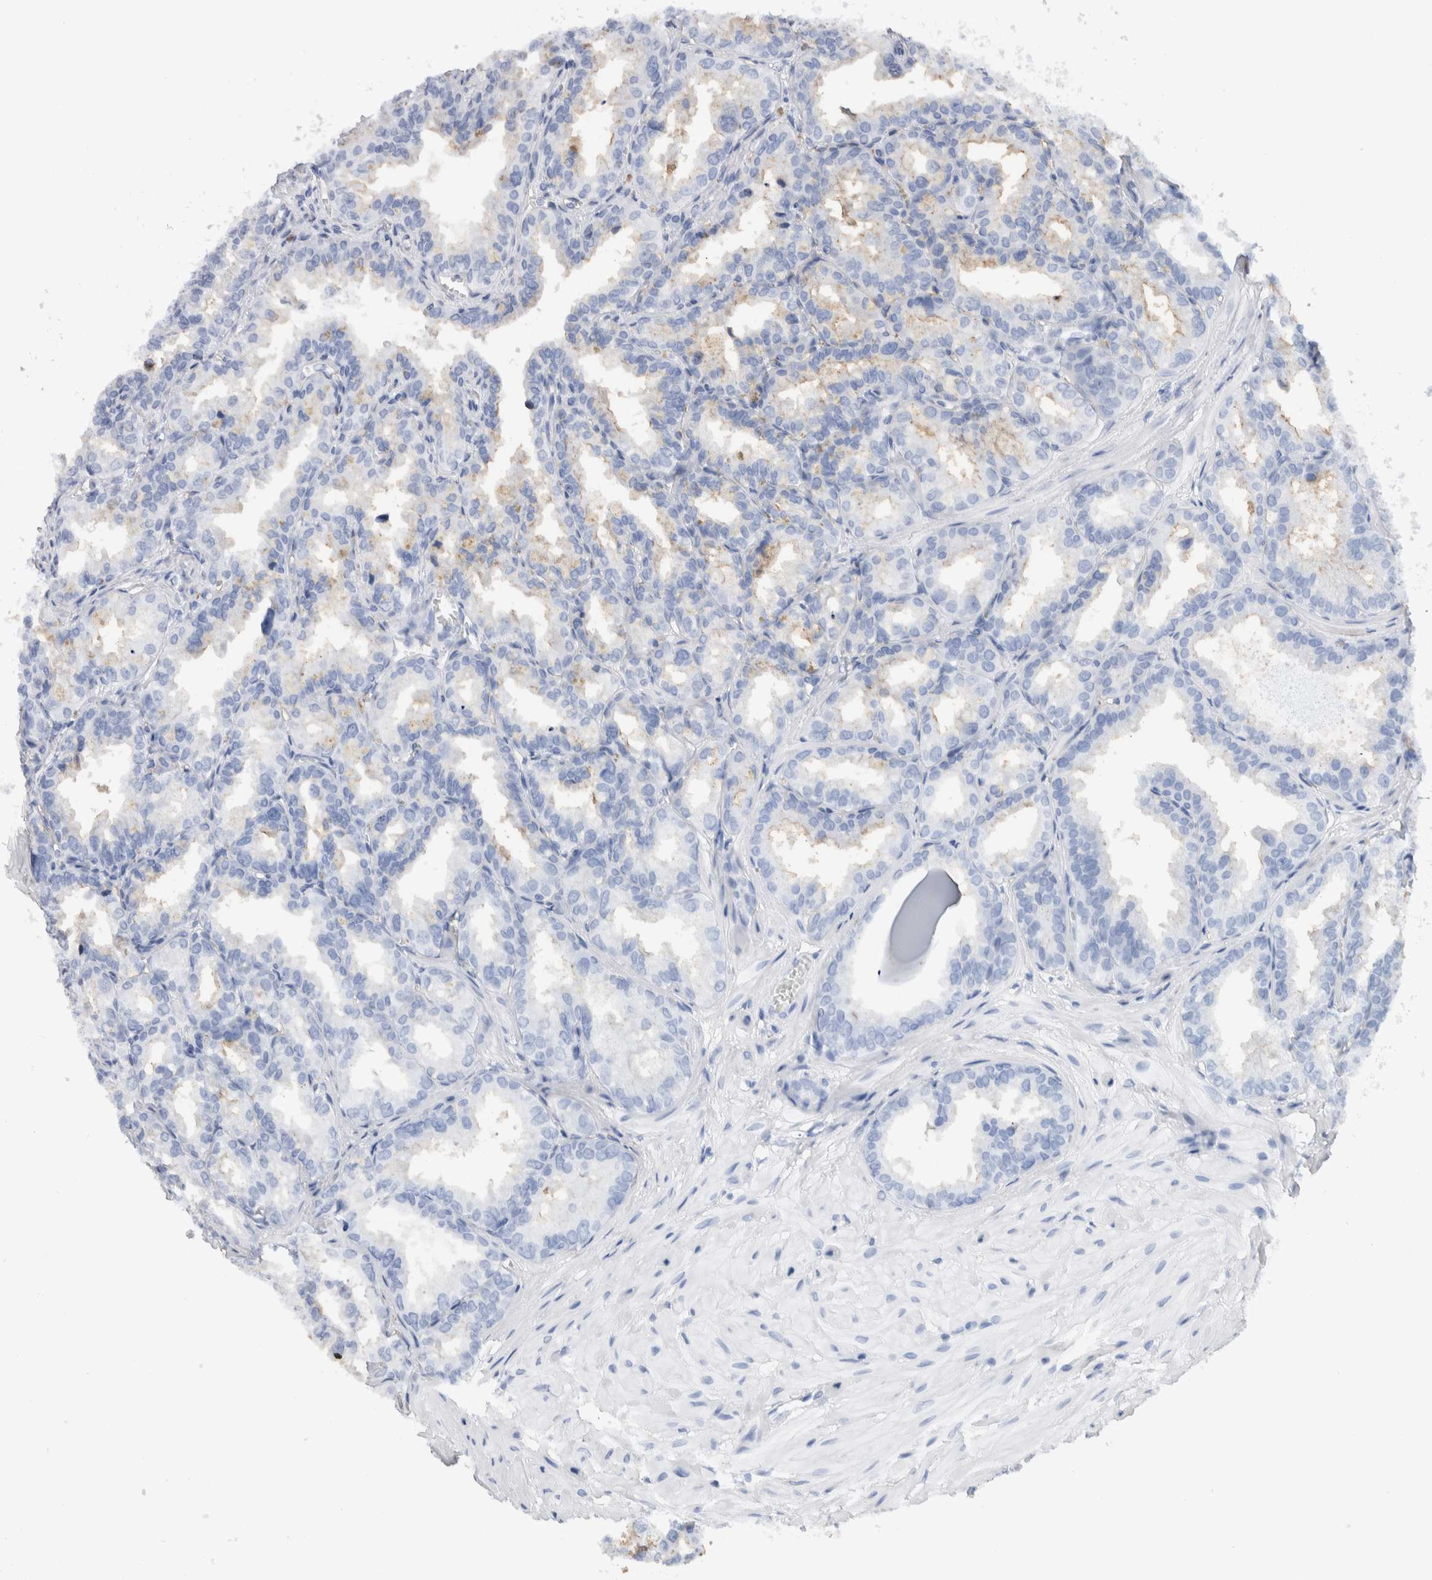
{"staining": {"intensity": "strong", "quantity": "25%-75%", "location": "cytoplasmic/membranous"}, "tissue": "seminal vesicle", "cell_type": "Glandular cells", "image_type": "normal", "snomed": [{"axis": "morphology", "description": "Normal tissue, NOS"}, {"axis": "topography", "description": "Prostate"}, {"axis": "topography", "description": "Seminal veicle"}], "caption": "A high-resolution histopathology image shows immunohistochemistry (IHC) staining of normal seminal vesicle, which shows strong cytoplasmic/membranous positivity in approximately 25%-75% of glandular cells.", "gene": "METRNL", "patient": {"sex": "male", "age": 51}}